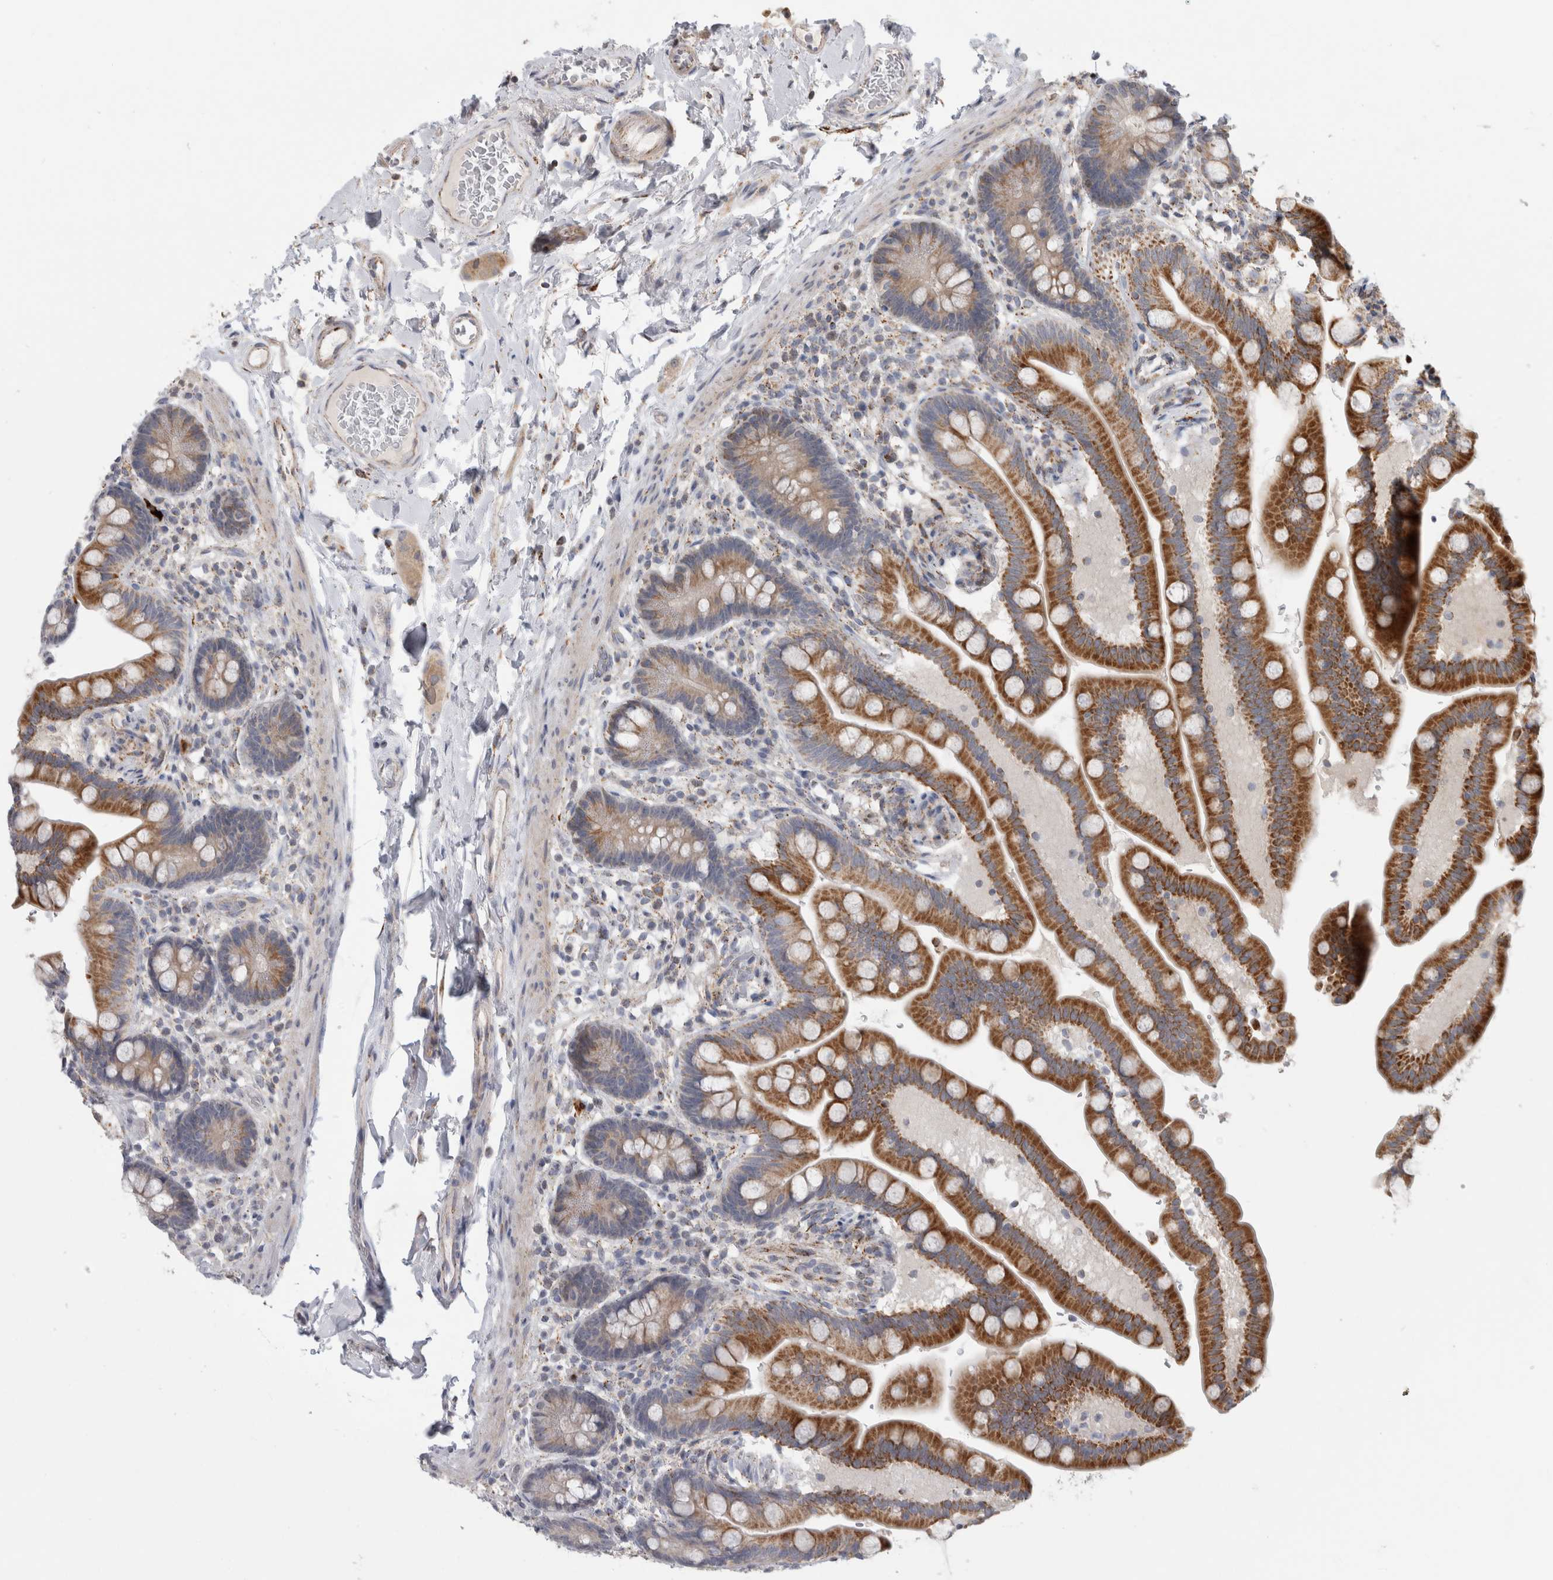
{"staining": {"intensity": "weak", "quantity": "25%-75%", "location": "cytoplasmic/membranous"}, "tissue": "colon", "cell_type": "Endothelial cells", "image_type": "normal", "snomed": [{"axis": "morphology", "description": "Normal tissue, NOS"}, {"axis": "topography", "description": "Smooth muscle"}, {"axis": "topography", "description": "Colon"}], "caption": "A brown stain shows weak cytoplasmic/membranous positivity of a protein in endothelial cells of unremarkable human colon.", "gene": "RAB18", "patient": {"sex": "male", "age": 73}}